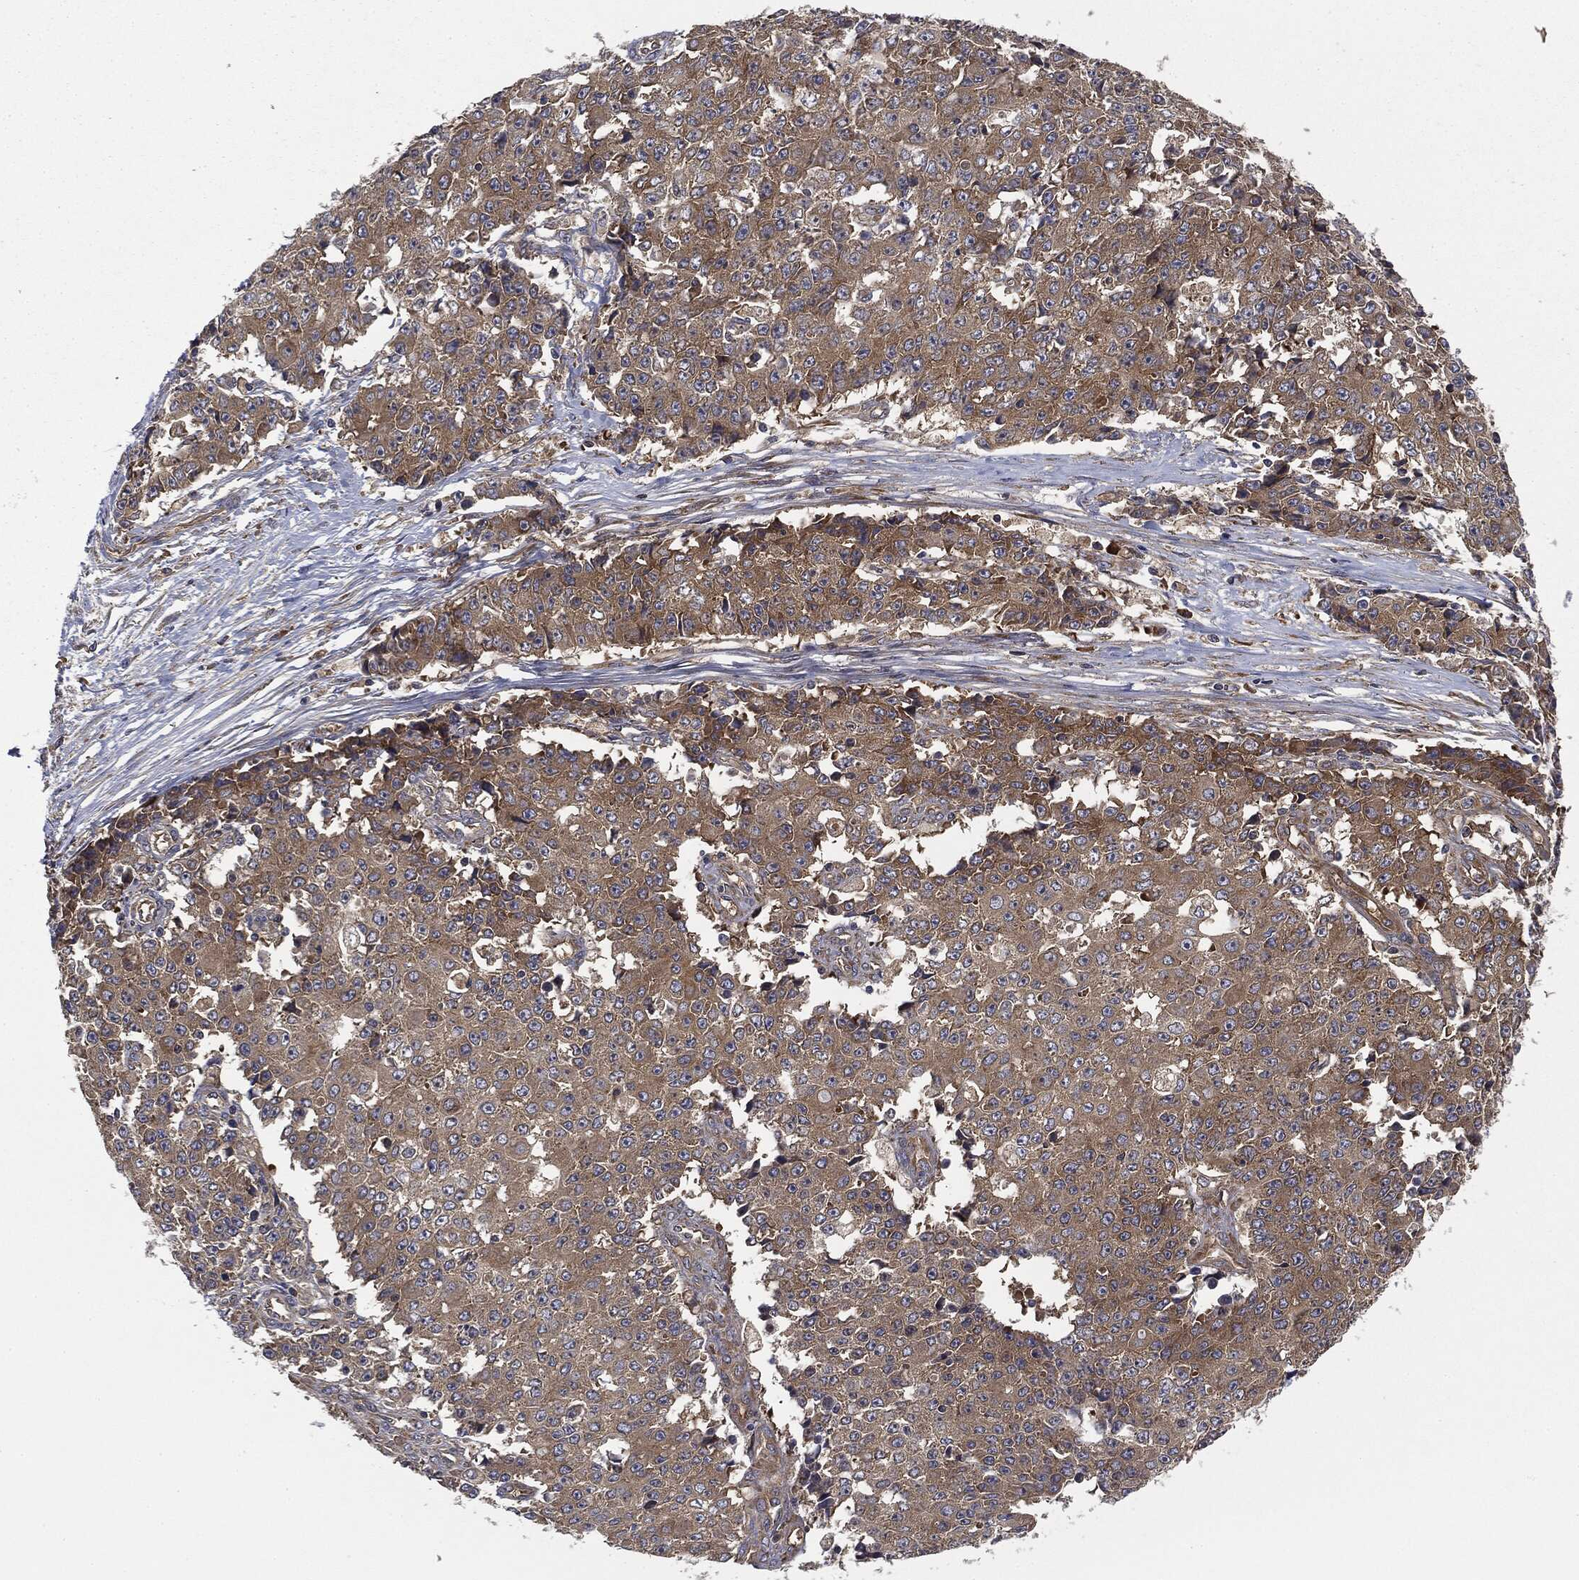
{"staining": {"intensity": "moderate", "quantity": "25%-75%", "location": "cytoplasmic/membranous"}, "tissue": "ovarian cancer", "cell_type": "Tumor cells", "image_type": "cancer", "snomed": [{"axis": "morphology", "description": "Carcinoma, endometroid"}, {"axis": "topography", "description": "Ovary"}], "caption": "The histopathology image reveals immunohistochemical staining of endometroid carcinoma (ovarian). There is moderate cytoplasmic/membranous staining is appreciated in approximately 25%-75% of tumor cells.", "gene": "EIF2AK2", "patient": {"sex": "female", "age": 42}}